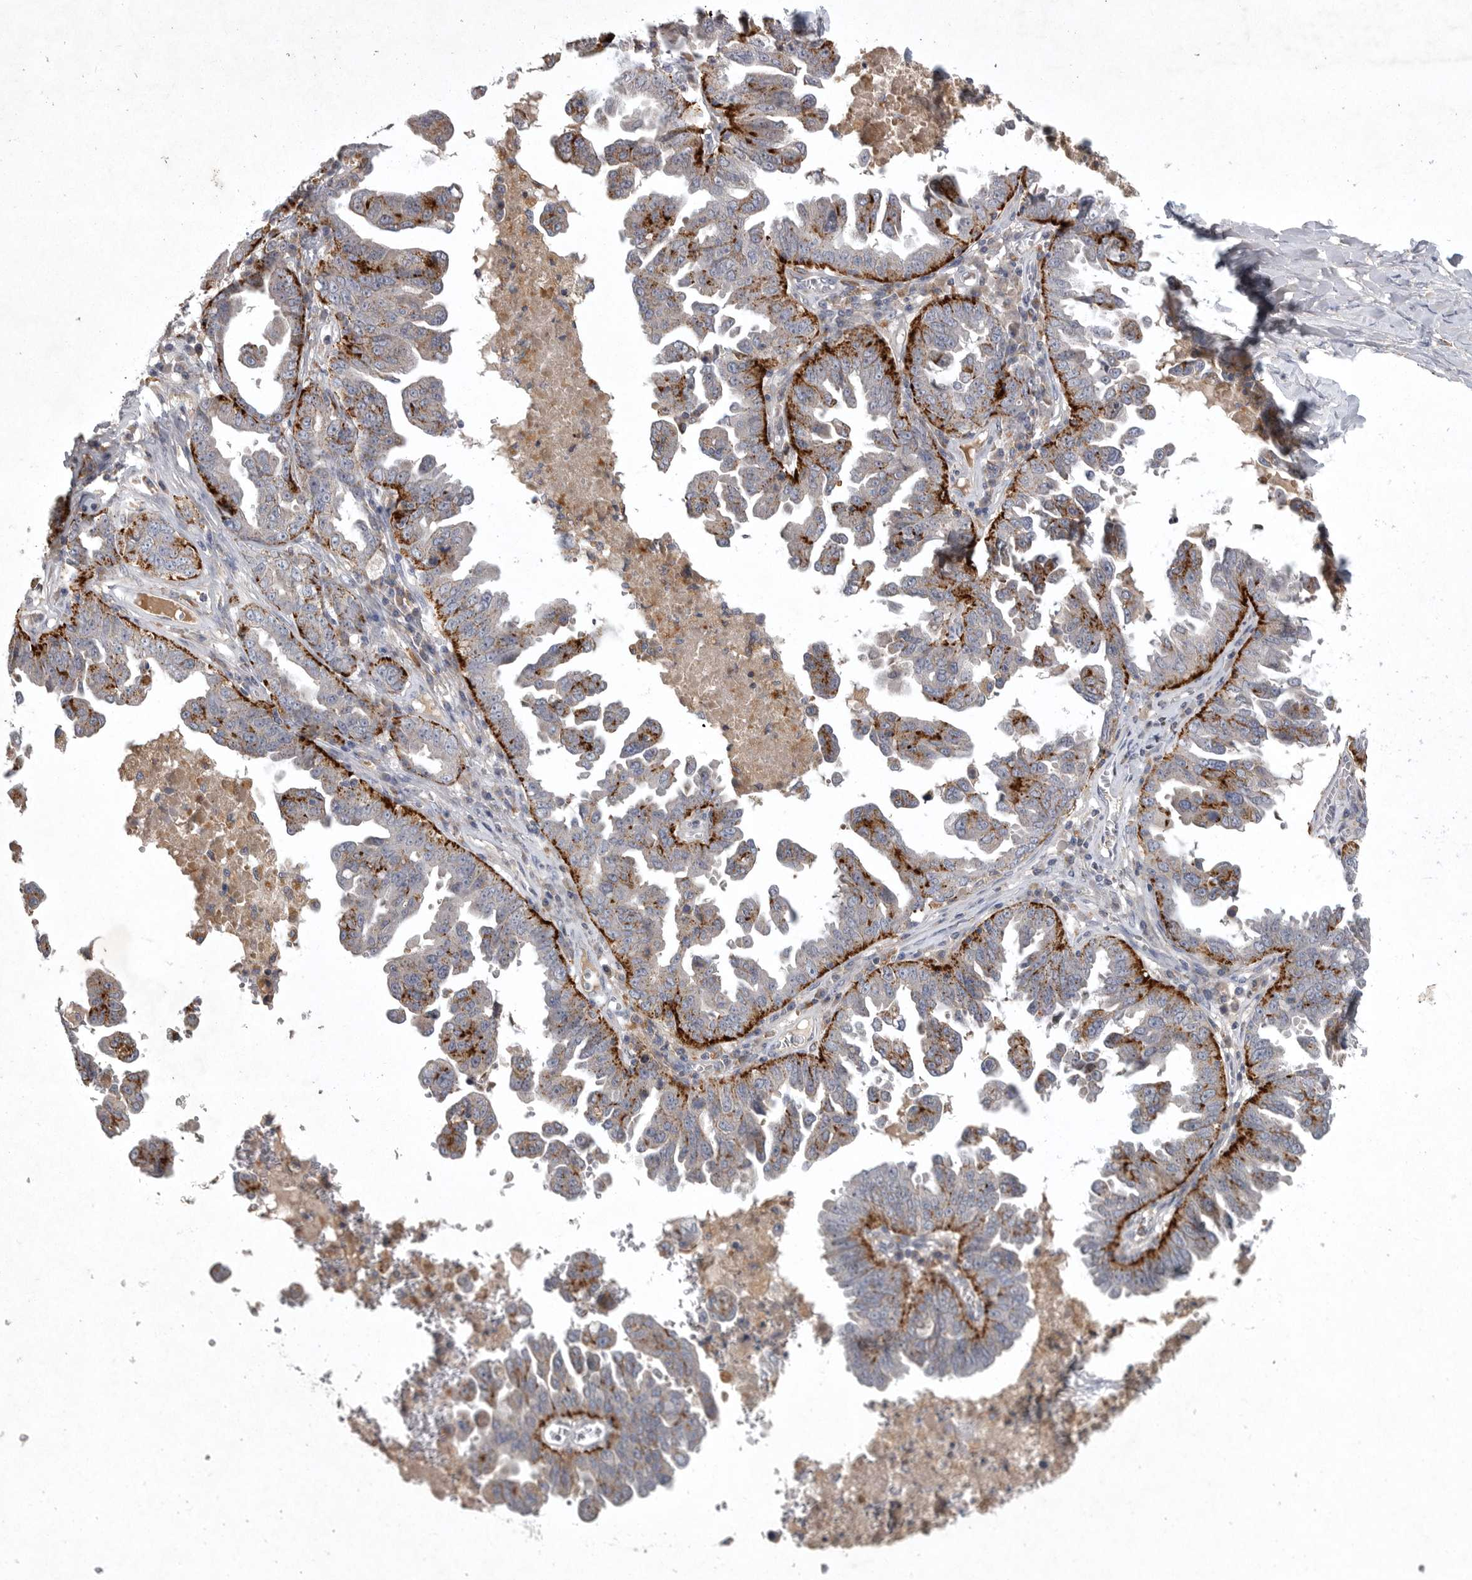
{"staining": {"intensity": "strong", "quantity": "25%-75%", "location": "cytoplasmic/membranous"}, "tissue": "ovarian cancer", "cell_type": "Tumor cells", "image_type": "cancer", "snomed": [{"axis": "morphology", "description": "Carcinoma, endometroid"}, {"axis": "topography", "description": "Ovary"}], "caption": "Immunohistochemical staining of human ovarian cancer (endometroid carcinoma) demonstrates high levels of strong cytoplasmic/membranous expression in about 25%-75% of tumor cells.", "gene": "LAMTOR3", "patient": {"sex": "female", "age": 62}}